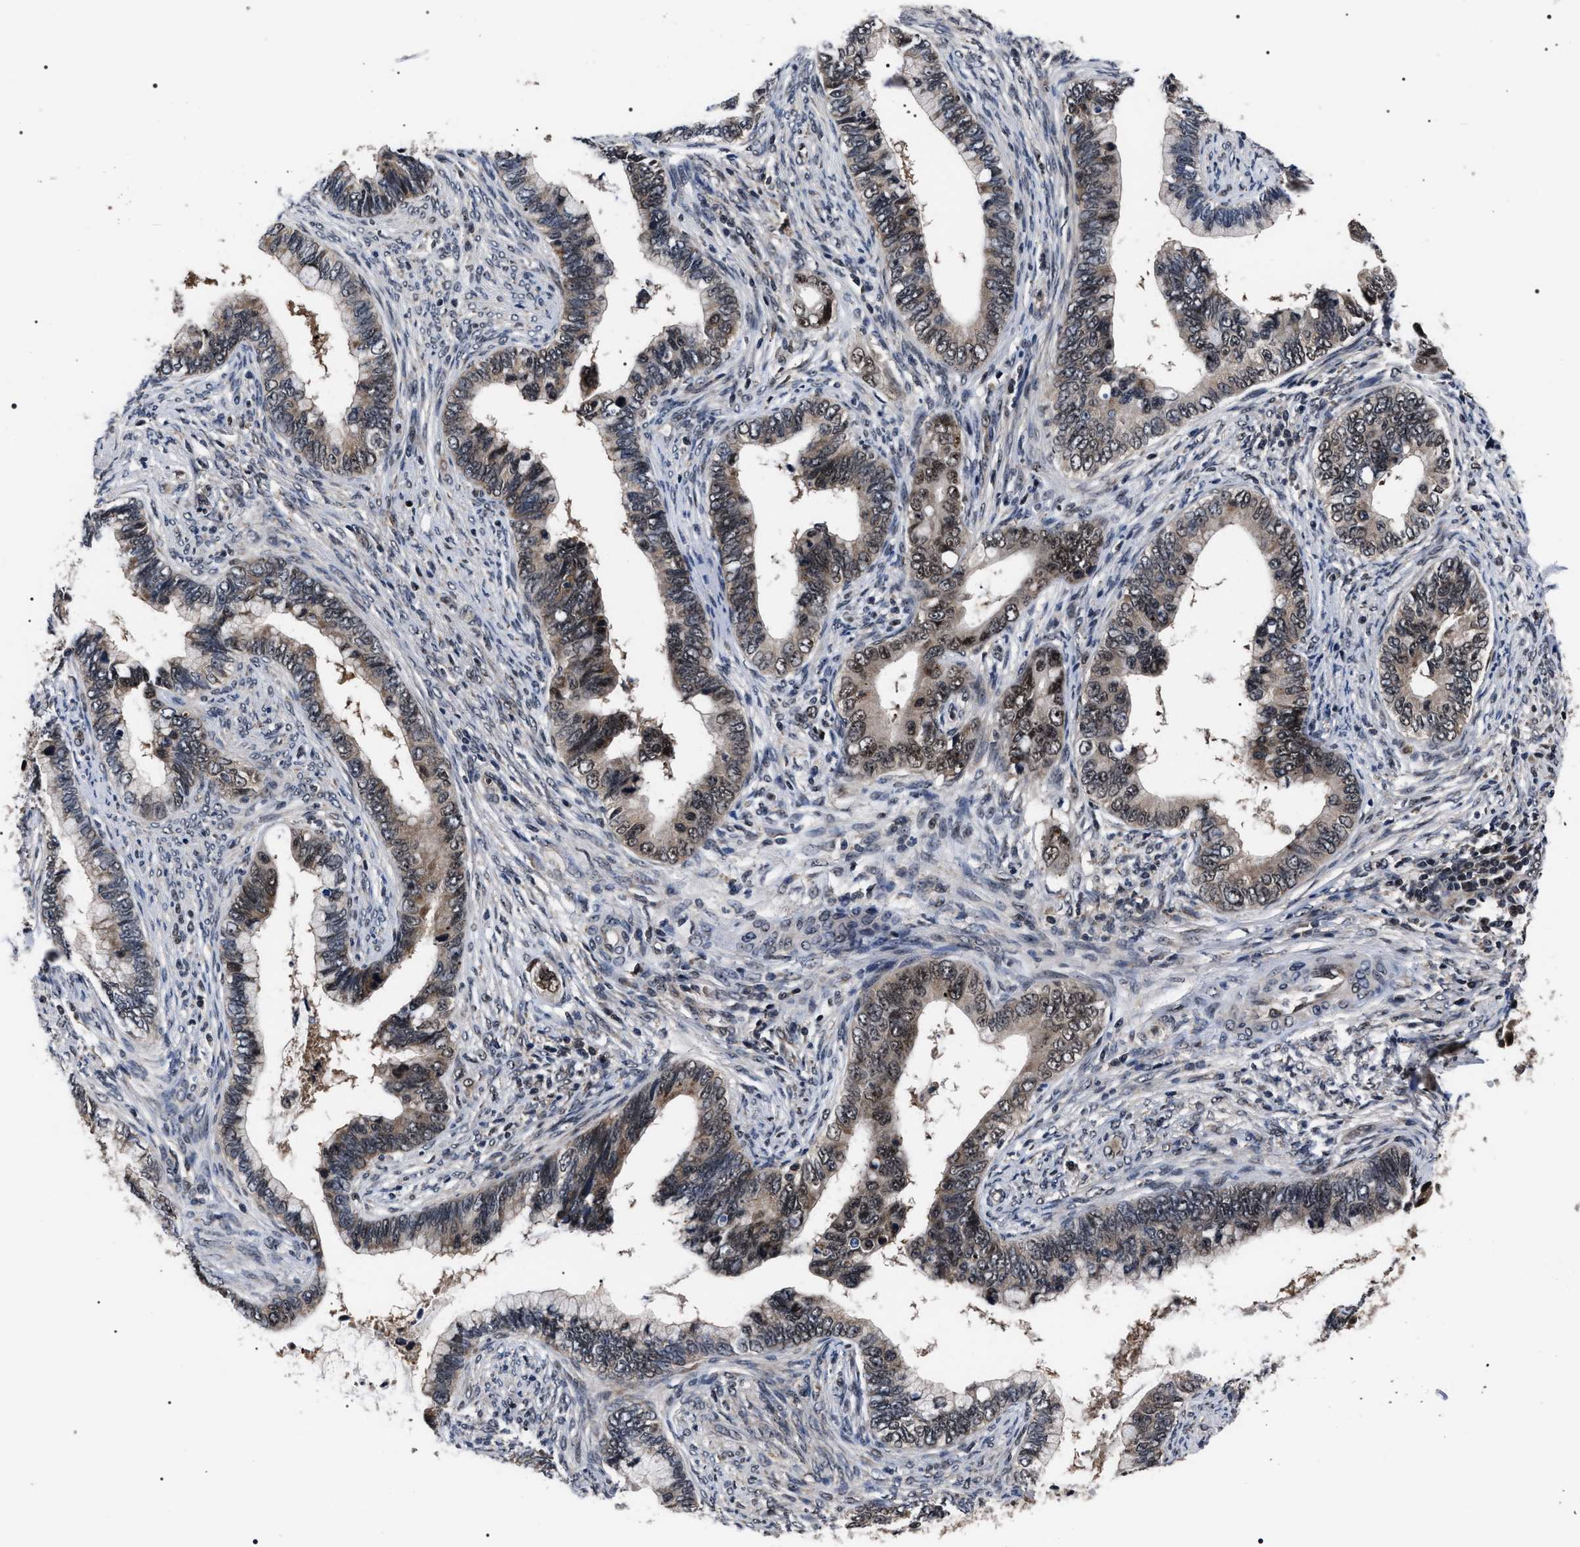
{"staining": {"intensity": "weak", "quantity": "25%-75%", "location": "cytoplasmic/membranous,nuclear"}, "tissue": "cervical cancer", "cell_type": "Tumor cells", "image_type": "cancer", "snomed": [{"axis": "morphology", "description": "Adenocarcinoma, NOS"}, {"axis": "topography", "description": "Cervix"}], "caption": "Tumor cells display low levels of weak cytoplasmic/membranous and nuclear staining in approximately 25%-75% of cells in cervical cancer (adenocarcinoma).", "gene": "CSNK2A1", "patient": {"sex": "female", "age": 44}}